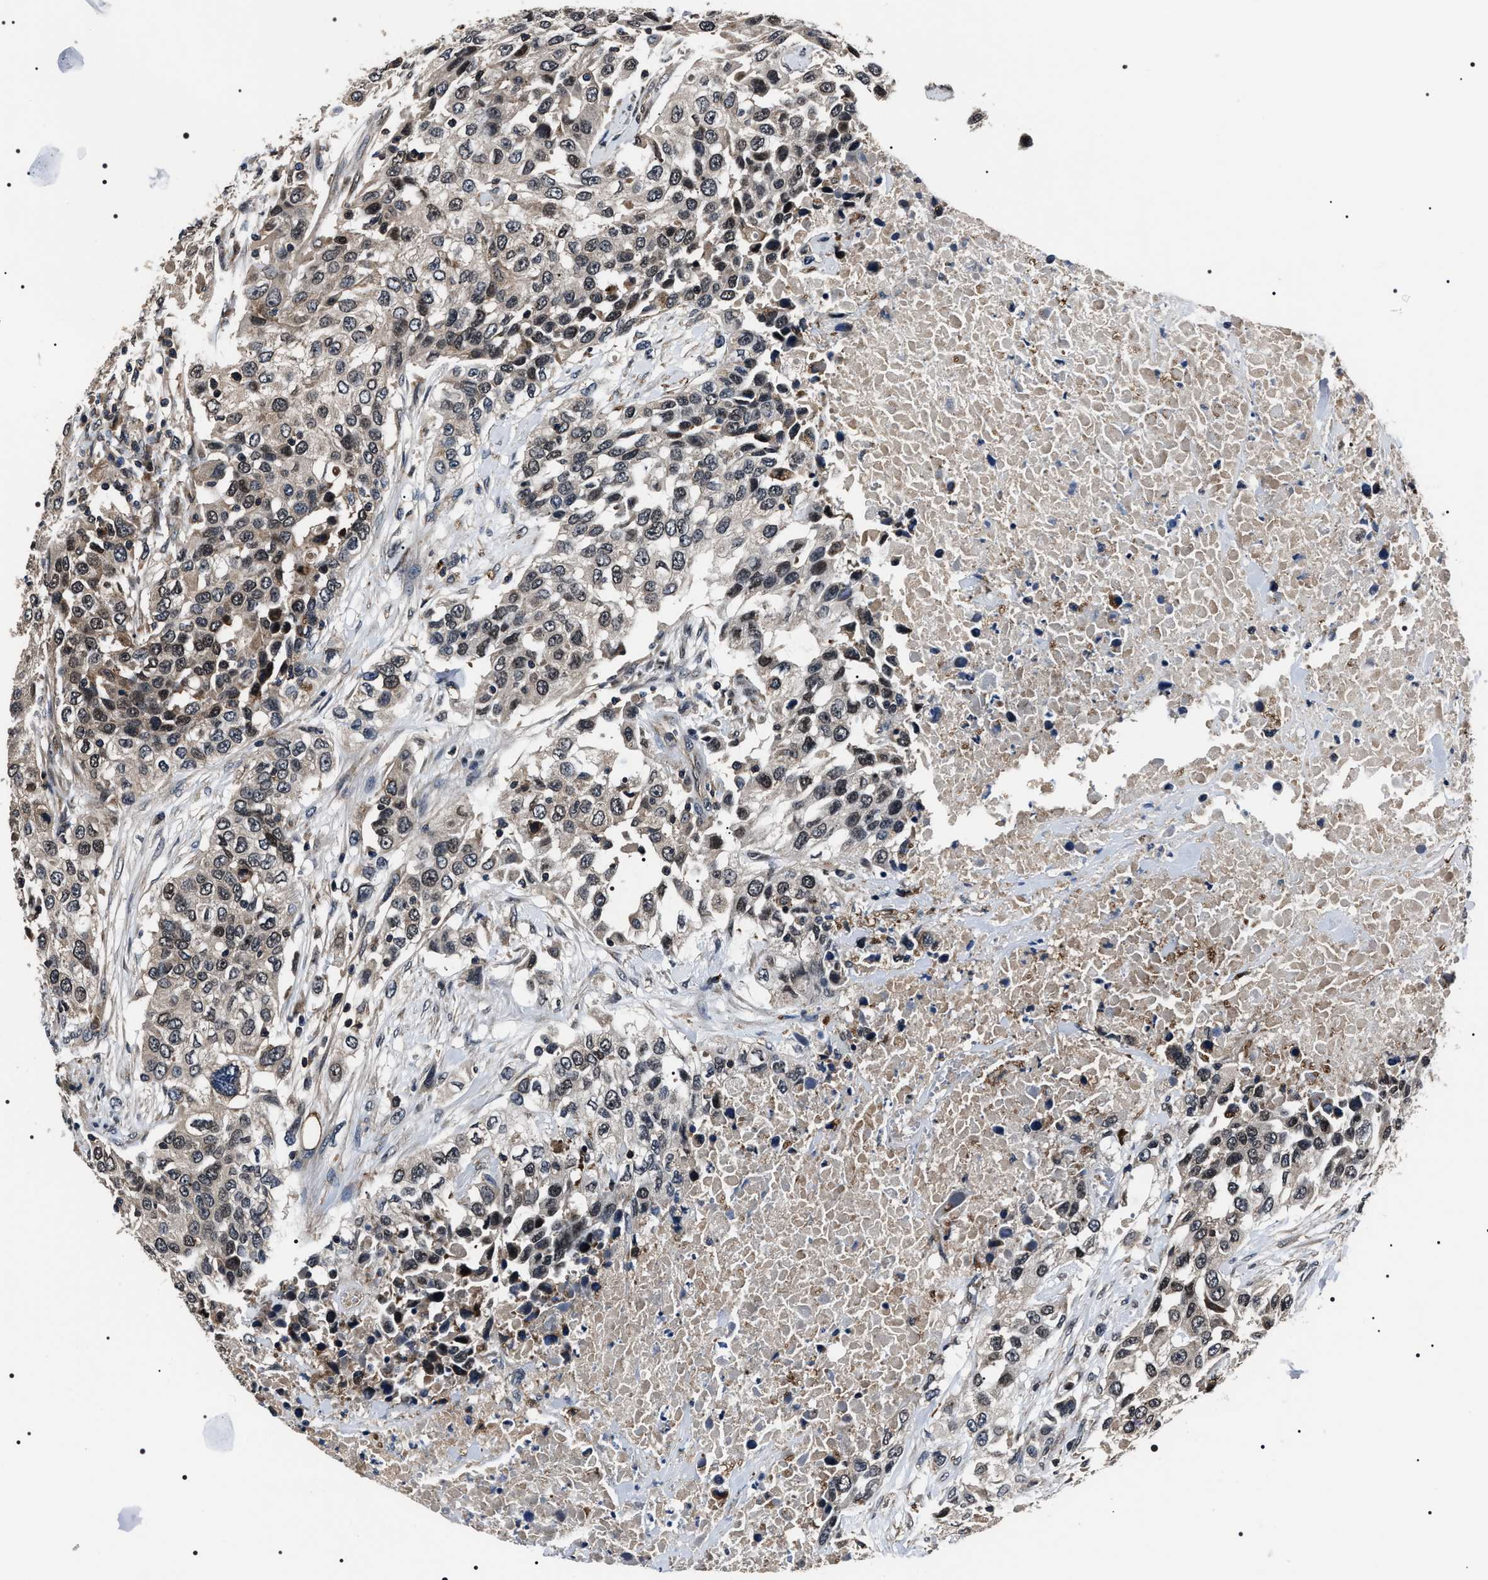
{"staining": {"intensity": "weak", "quantity": "<25%", "location": "nuclear"}, "tissue": "urothelial cancer", "cell_type": "Tumor cells", "image_type": "cancer", "snomed": [{"axis": "morphology", "description": "Urothelial carcinoma, High grade"}, {"axis": "topography", "description": "Urinary bladder"}], "caption": "Tumor cells show no significant protein staining in high-grade urothelial carcinoma. (DAB (3,3'-diaminobenzidine) immunohistochemistry (IHC) with hematoxylin counter stain).", "gene": "SIPA1", "patient": {"sex": "female", "age": 80}}